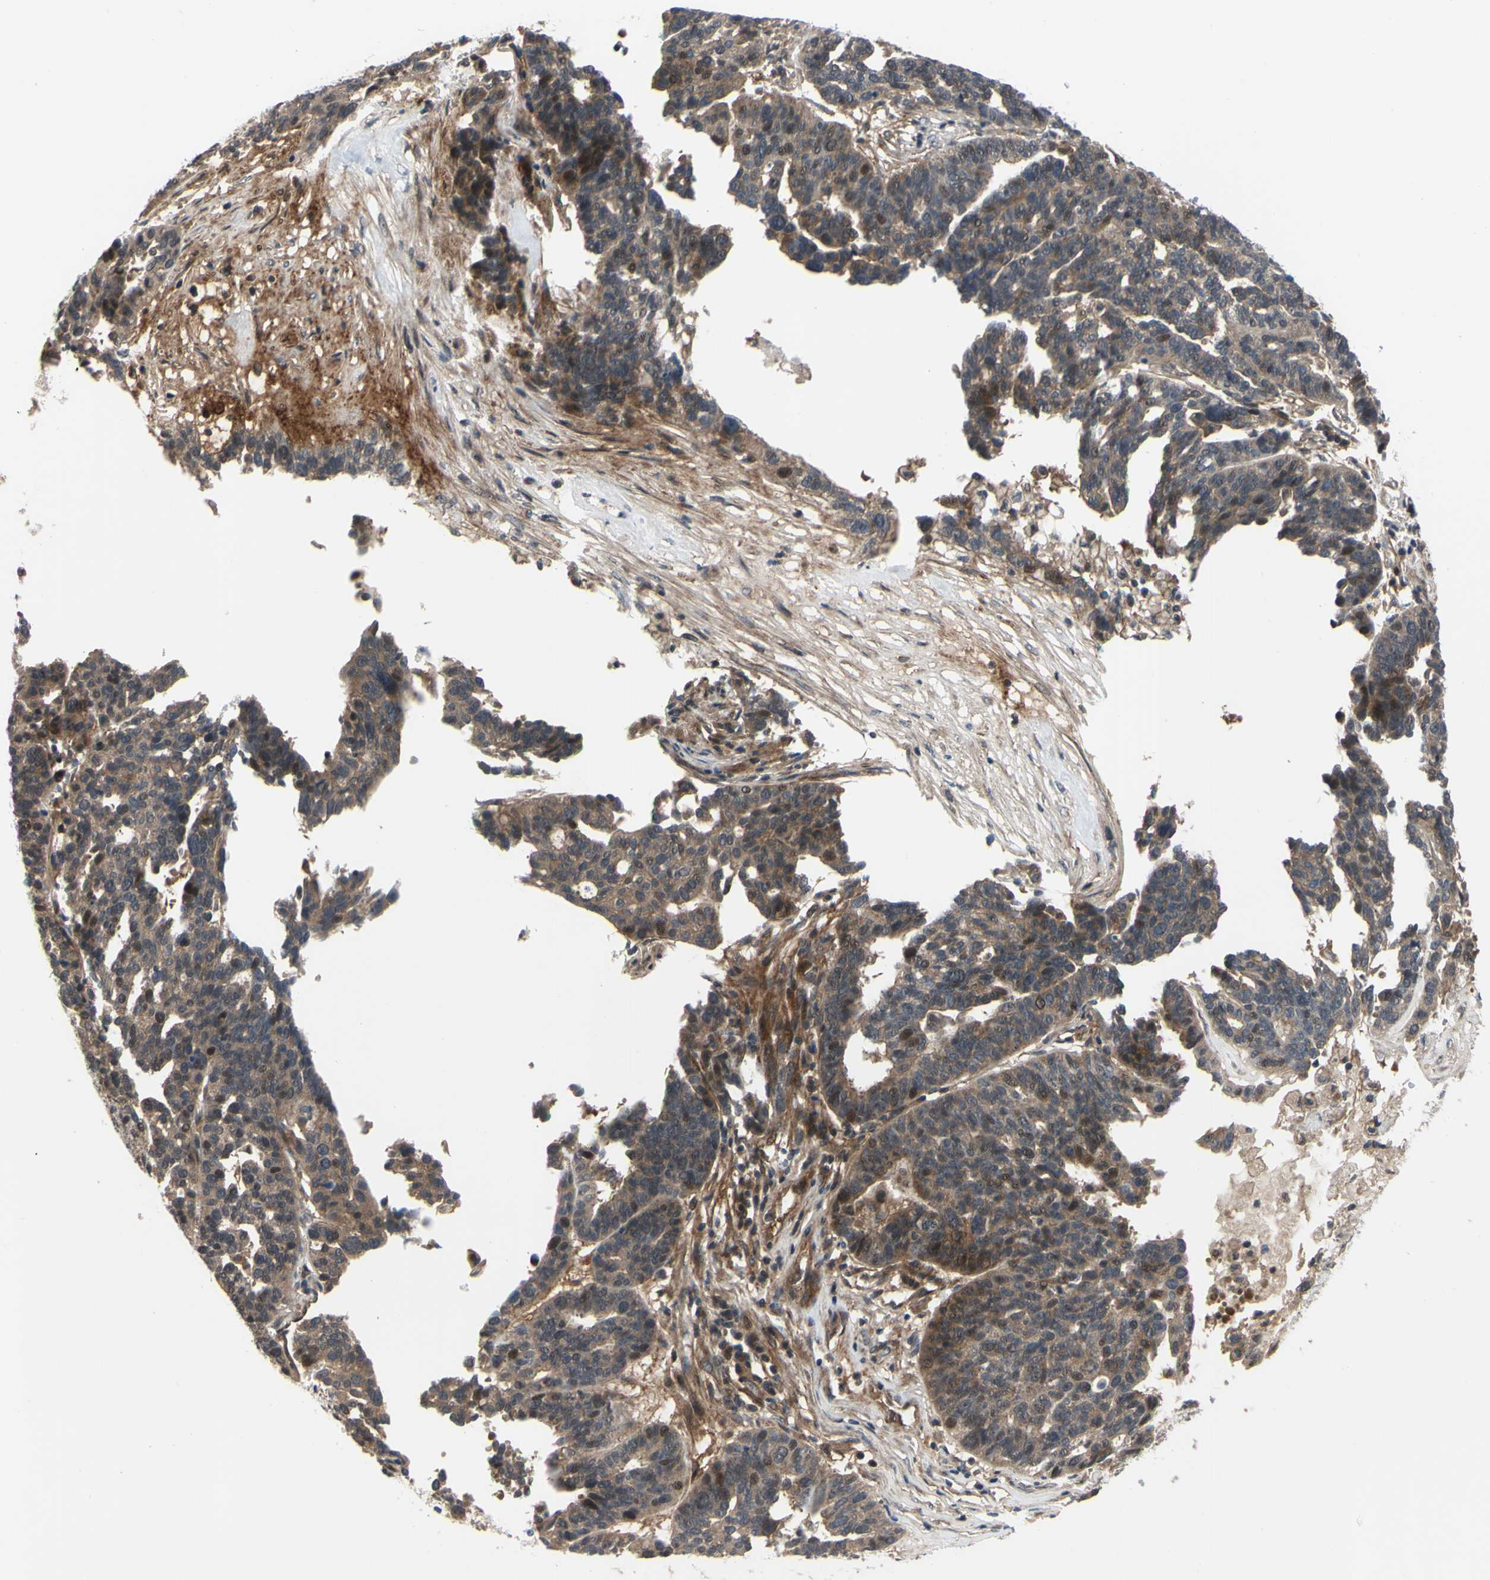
{"staining": {"intensity": "moderate", "quantity": ">75%", "location": "cytoplasmic/membranous,nuclear"}, "tissue": "ovarian cancer", "cell_type": "Tumor cells", "image_type": "cancer", "snomed": [{"axis": "morphology", "description": "Cystadenocarcinoma, serous, NOS"}, {"axis": "topography", "description": "Ovary"}], "caption": "Immunohistochemical staining of ovarian cancer demonstrates medium levels of moderate cytoplasmic/membranous and nuclear protein positivity in about >75% of tumor cells. (Stains: DAB in brown, nuclei in blue, Microscopy: brightfield microscopy at high magnification).", "gene": "COMMD9", "patient": {"sex": "female", "age": 59}}